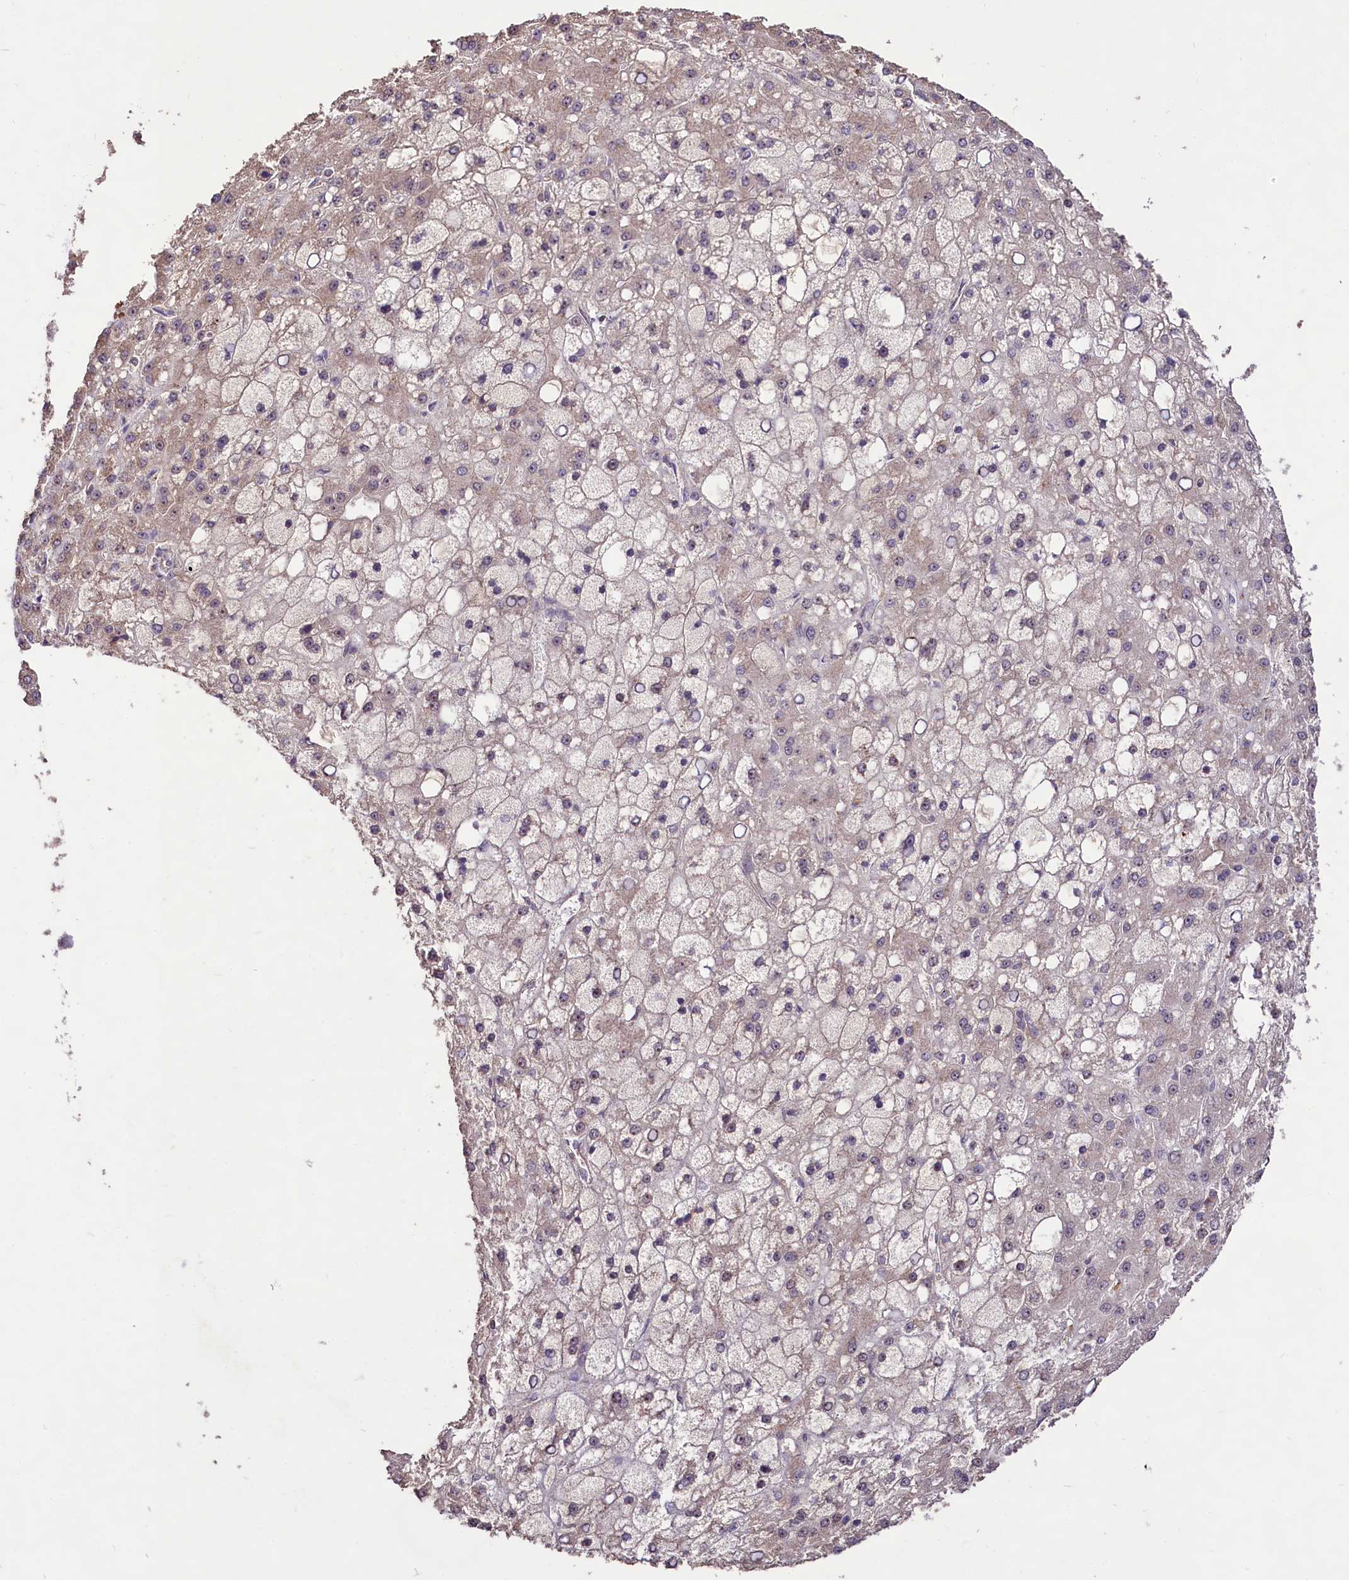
{"staining": {"intensity": "moderate", "quantity": "25%-75%", "location": "cytoplasmic/membranous,nuclear"}, "tissue": "liver cancer", "cell_type": "Tumor cells", "image_type": "cancer", "snomed": [{"axis": "morphology", "description": "Carcinoma, Hepatocellular, NOS"}, {"axis": "topography", "description": "Liver"}], "caption": "This is a photomicrograph of immunohistochemistry (IHC) staining of liver hepatocellular carcinoma, which shows moderate staining in the cytoplasmic/membranous and nuclear of tumor cells.", "gene": "RRP8", "patient": {"sex": "male", "age": 67}}